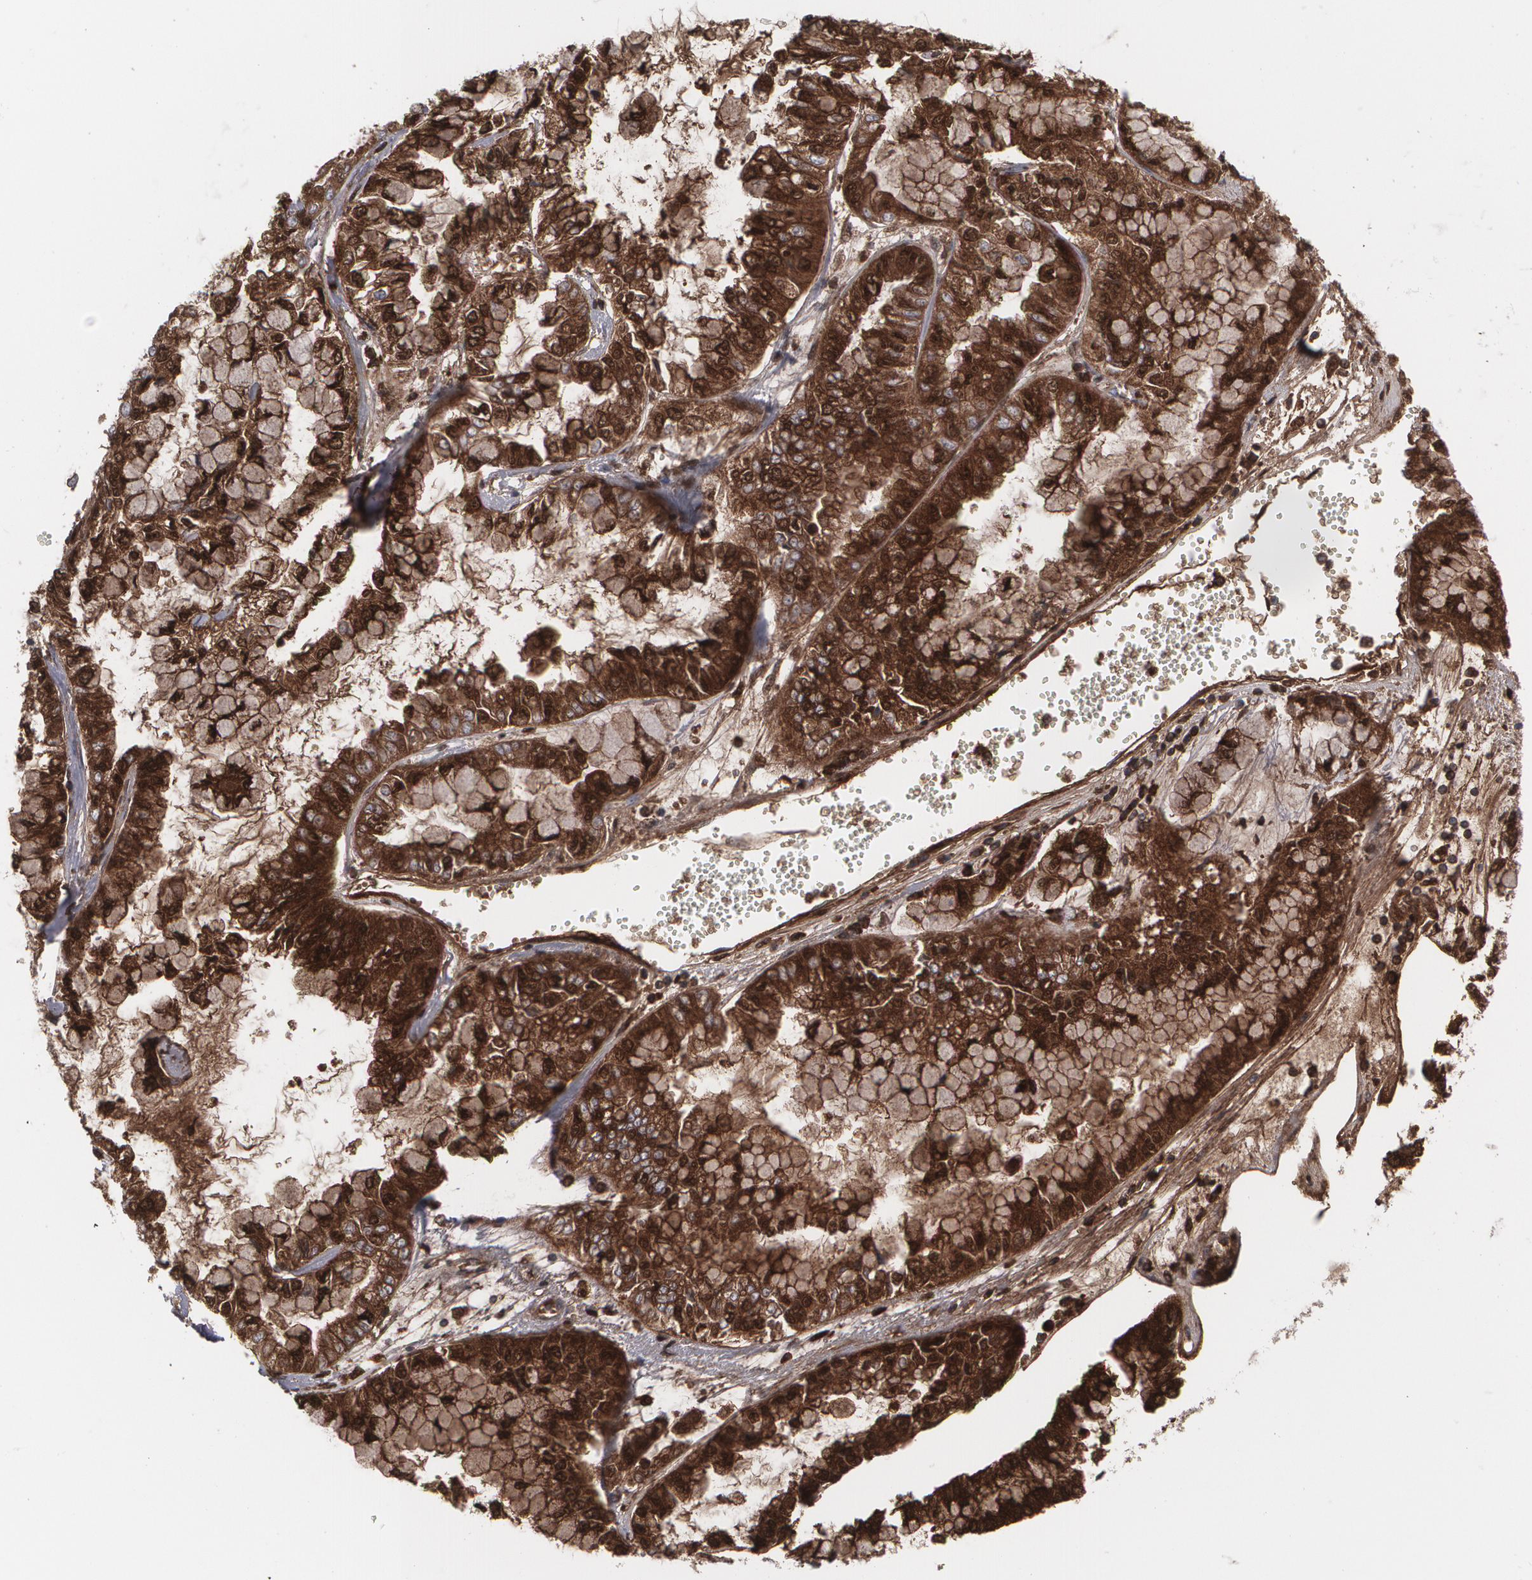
{"staining": {"intensity": "moderate", "quantity": ">75%", "location": "cytoplasmic/membranous"}, "tissue": "liver cancer", "cell_type": "Tumor cells", "image_type": "cancer", "snomed": [{"axis": "morphology", "description": "Cholangiocarcinoma"}, {"axis": "topography", "description": "Liver"}], "caption": "Liver cancer (cholangiocarcinoma) stained with DAB immunohistochemistry (IHC) shows medium levels of moderate cytoplasmic/membranous positivity in approximately >75% of tumor cells.", "gene": "LRG1", "patient": {"sex": "female", "age": 79}}